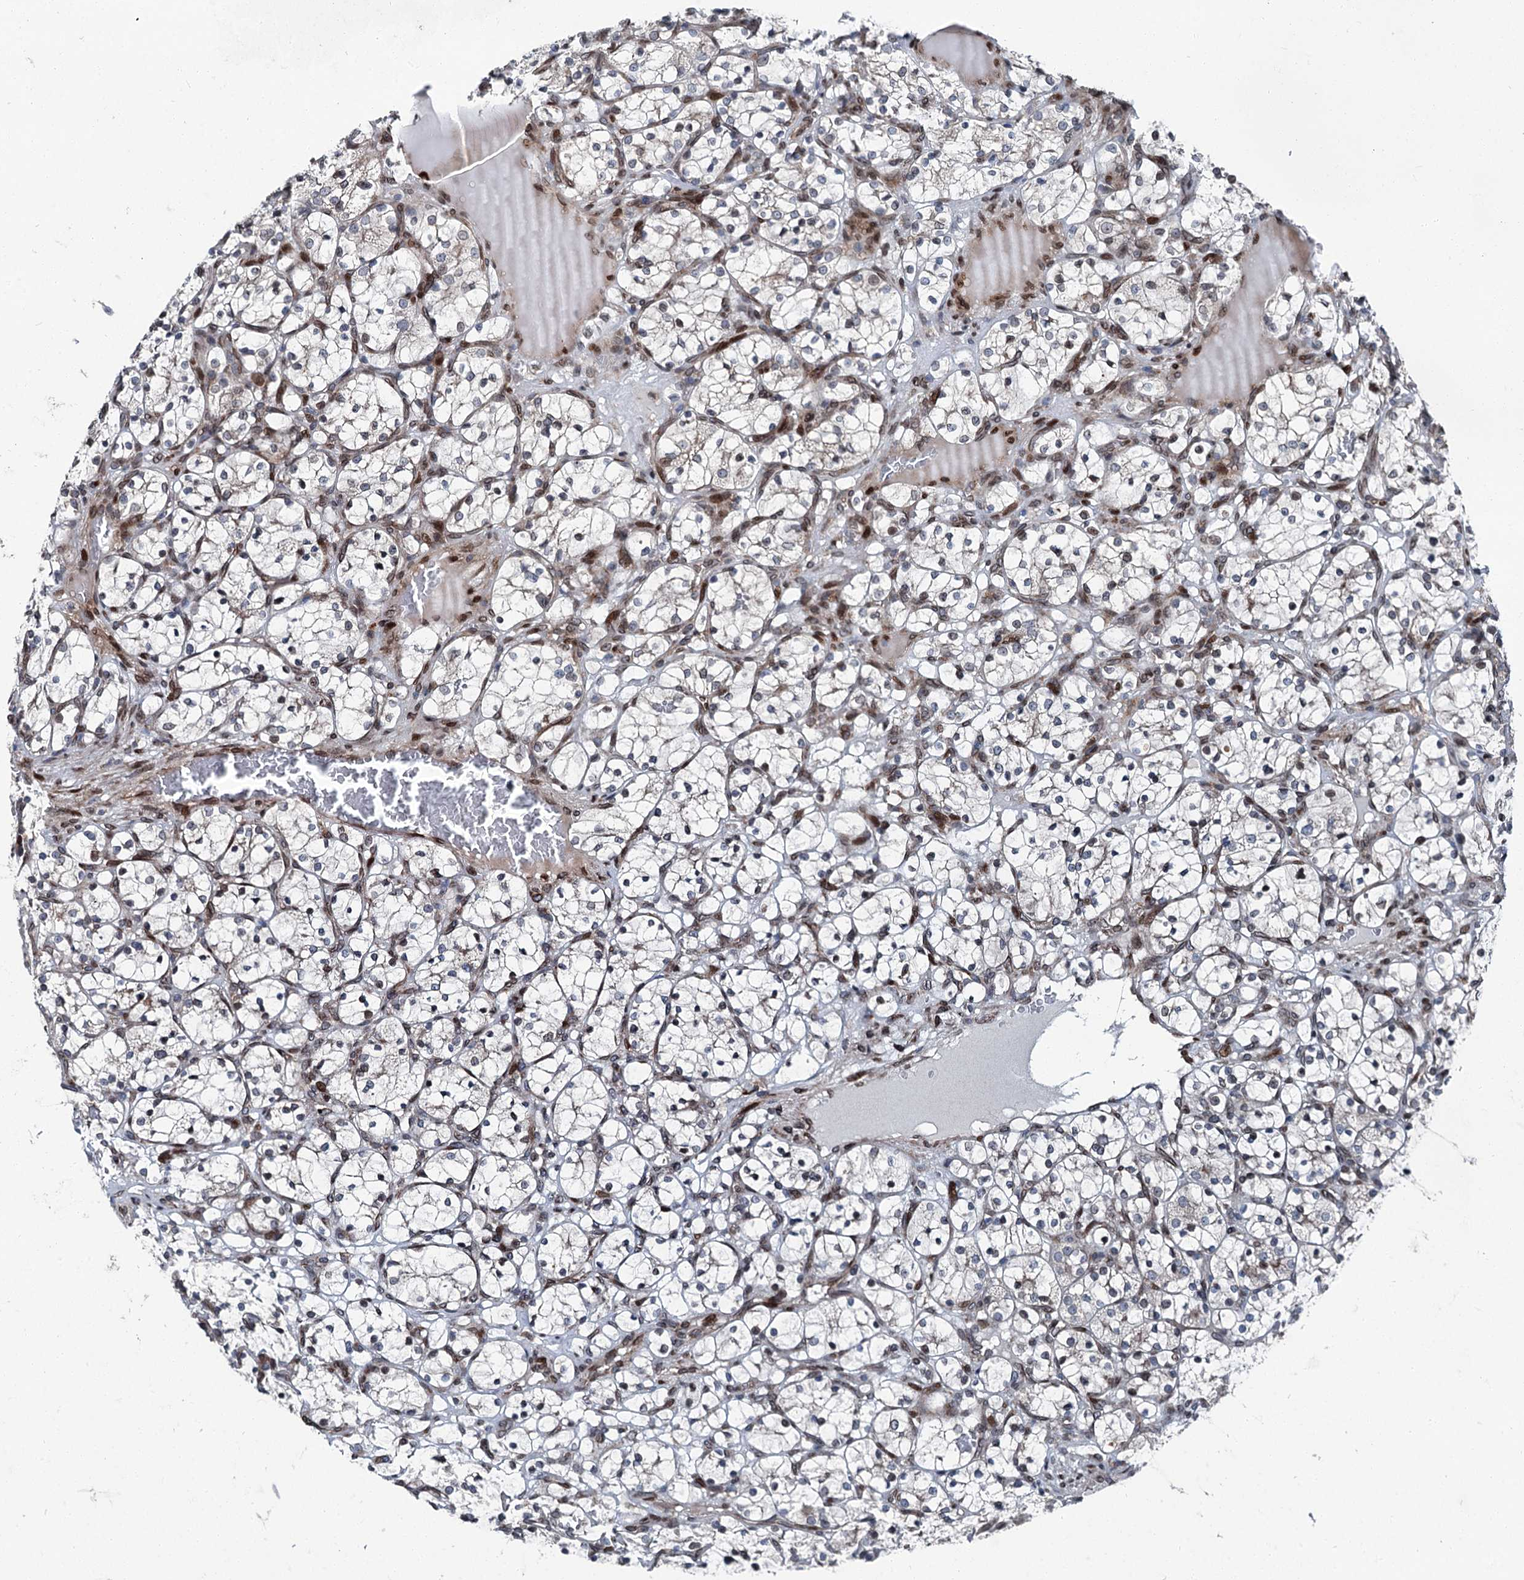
{"staining": {"intensity": "negative", "quantity": "none", "location": "none"}, "tissue": "renal cancer", "cell_type": "Tumor cells", "image_type": "cancer", "snomed": [{"axis": "morphology", "description": "Adenocarcinoma, NOS"}, {"axis": "topography", "description": "Kidney"}], "caption": "This is a micrograph of immunohistochemistry staining of renal cancer (adenocarcinoma), which shows no expression in tumor cells. The staining is performed using DAB brown chromogen with nuclei counter-stained in using hematoxylin.", "gene": "MRPL14", "patient": {"sex": "female", "age": 69}}